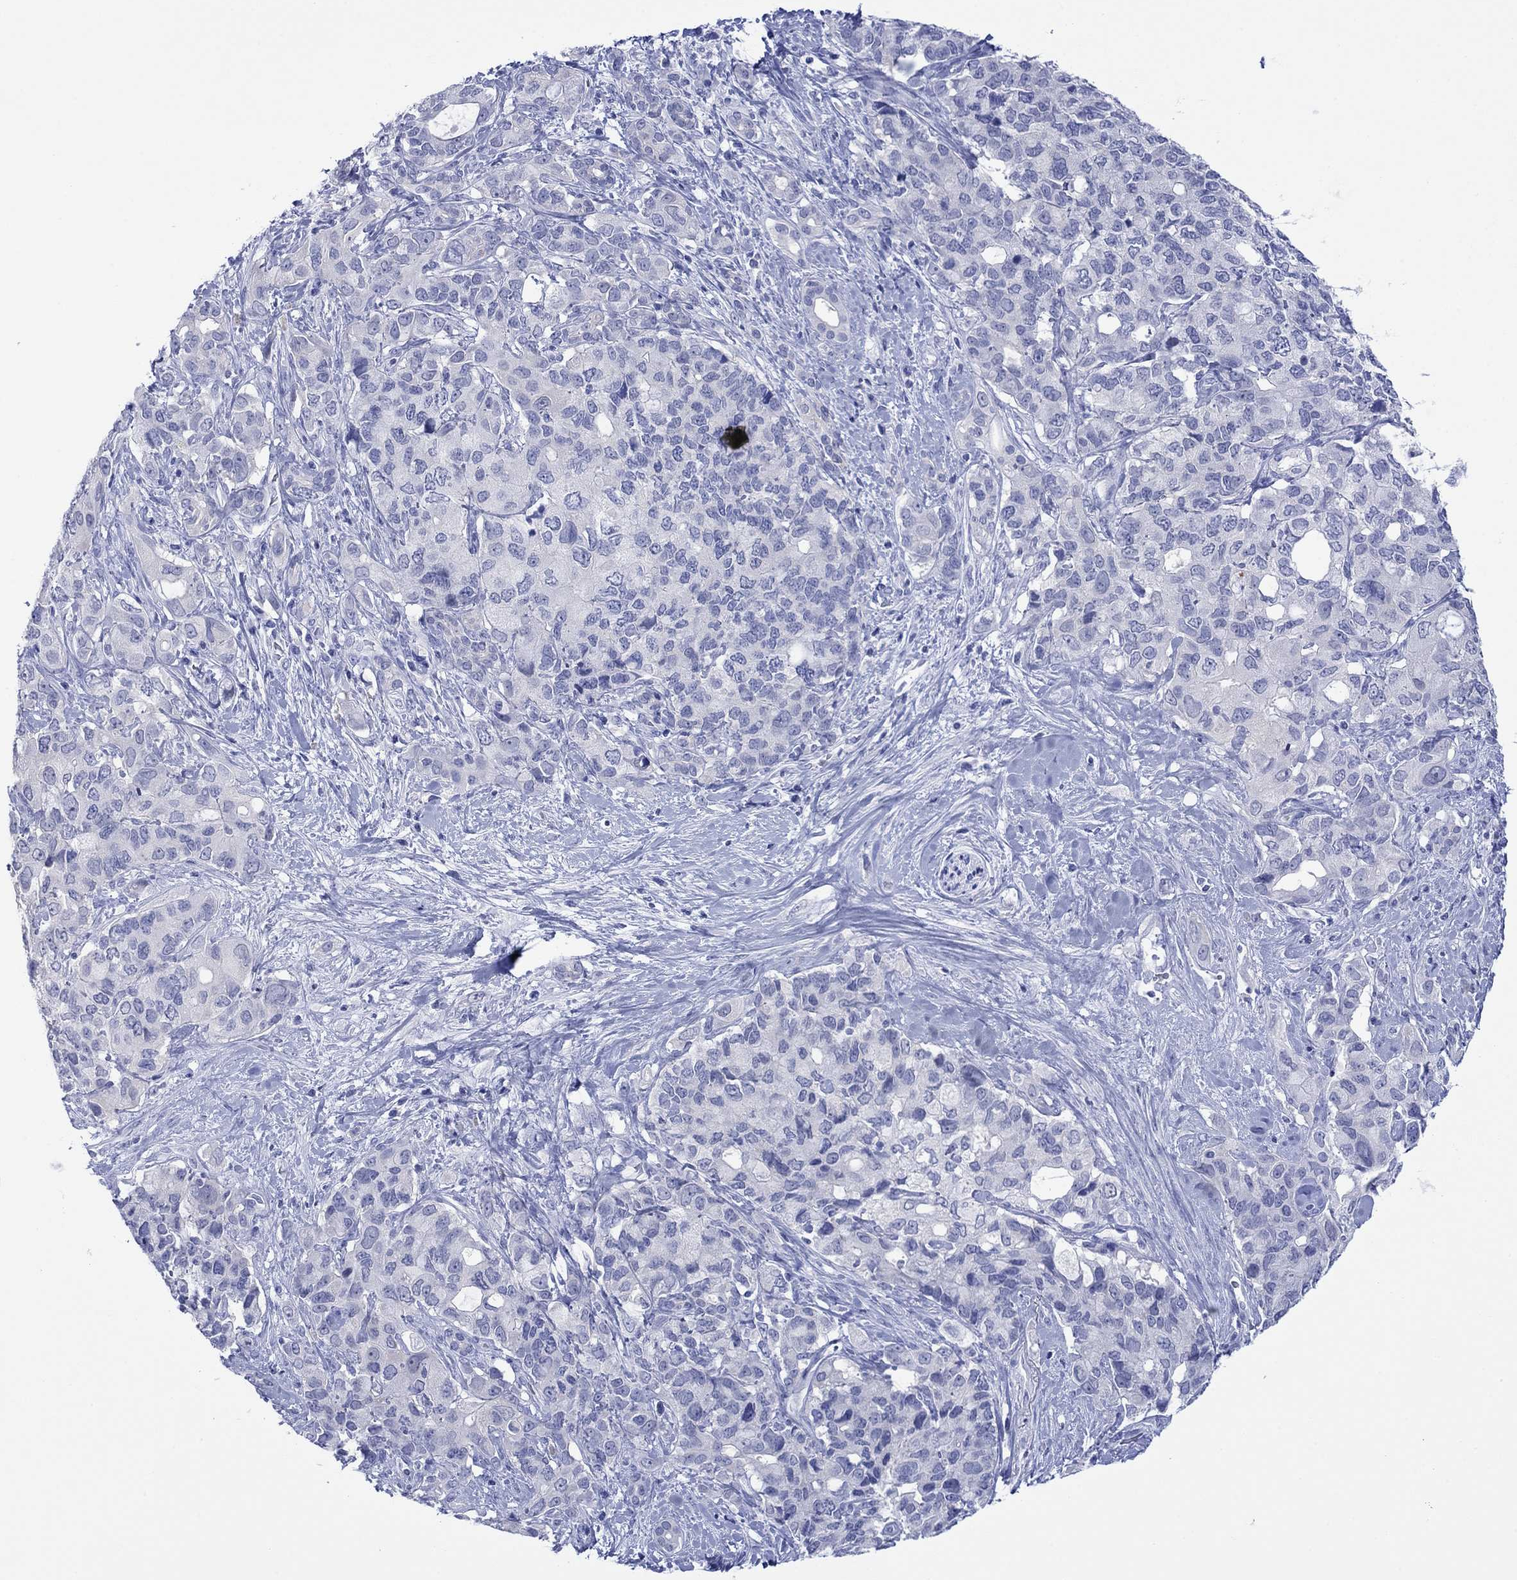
{"staining": {"intensity": "negative", "quantity": "none", "location": "none"}, "tissue": "pancreatic cancer", "cell_type": "Tumor cells", "image_type": "cancer", "snomed": [{"axis": "morphology", "description": "Adenocarcinoma, NOS"}, {"axis": "topography", "description": "Pancreas"}], "caption": "Pancreatic cancer (adenocarcinoma) was stained to show a protein in brown. There is no significant expression in tumor cells.", "gene": "MLANA", "patient": {"sex": "female", "age": 56}}